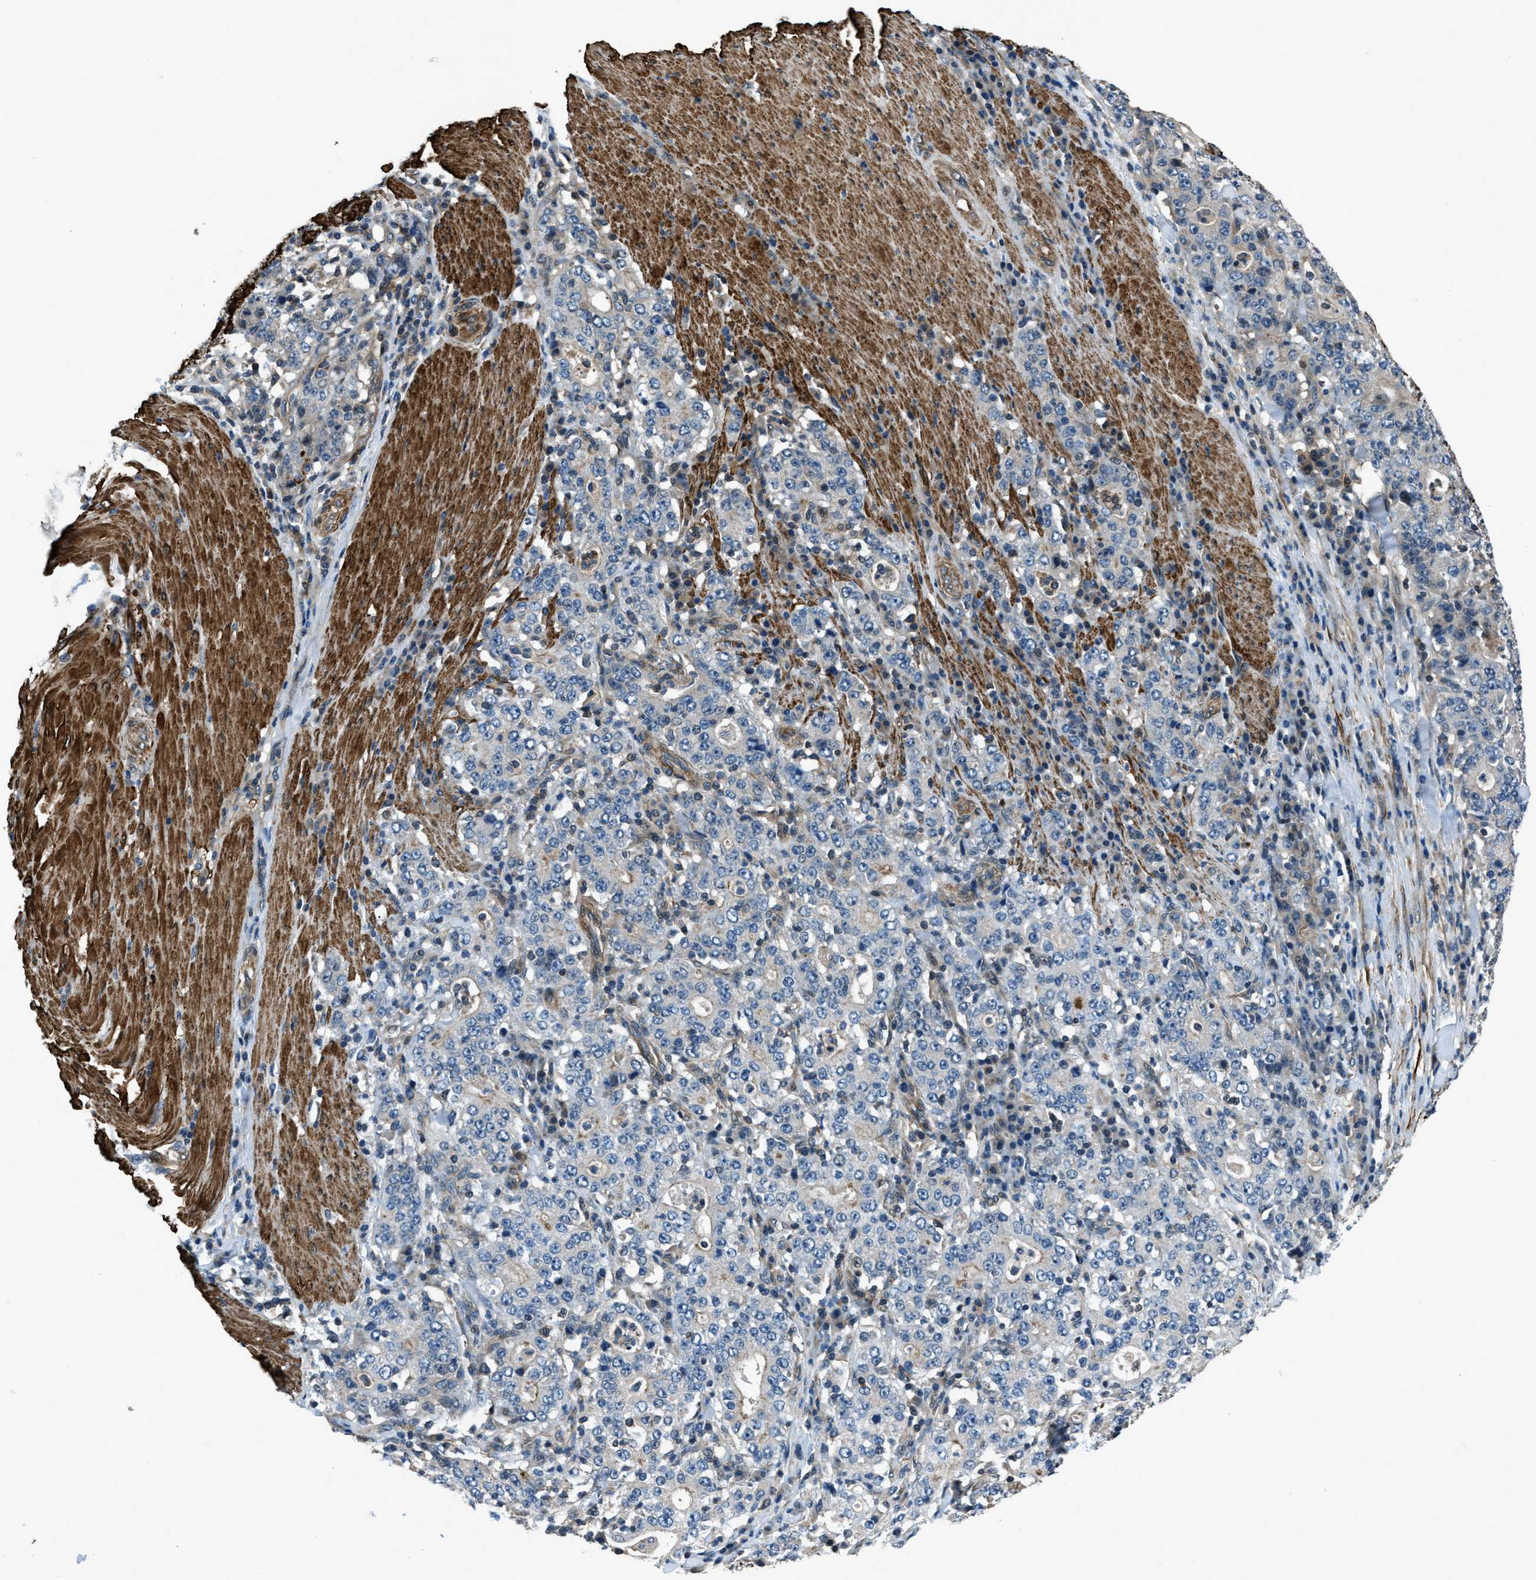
{"staining": {"intensity": "negative", "quantity": "none", "location": "none"}, "tissue": "stomach cancer", "cell_type": "Tumor cells", "image_type": "cancer", "snomed": [{"axis": "morphology", "description": "Normal tissue, NOS"}, {"axis": "morphology", "description": "Adenocarcinoma, NOS"}, {"axis": "topography", "description": "Stomach, upper"}, {"axis": "topography", "description": "Stomach"}], "caption": "IHC histopathology image of stomach adenocarcinoma stained for a protein (brown), which demonstrates no expression in tumor cells. The staining is performed using DAB brown chromogen with nuclei counter-stained in using hematoxylin.", "gene": "NUDCD3", "patient": {"sex": "male", "age": 59}}